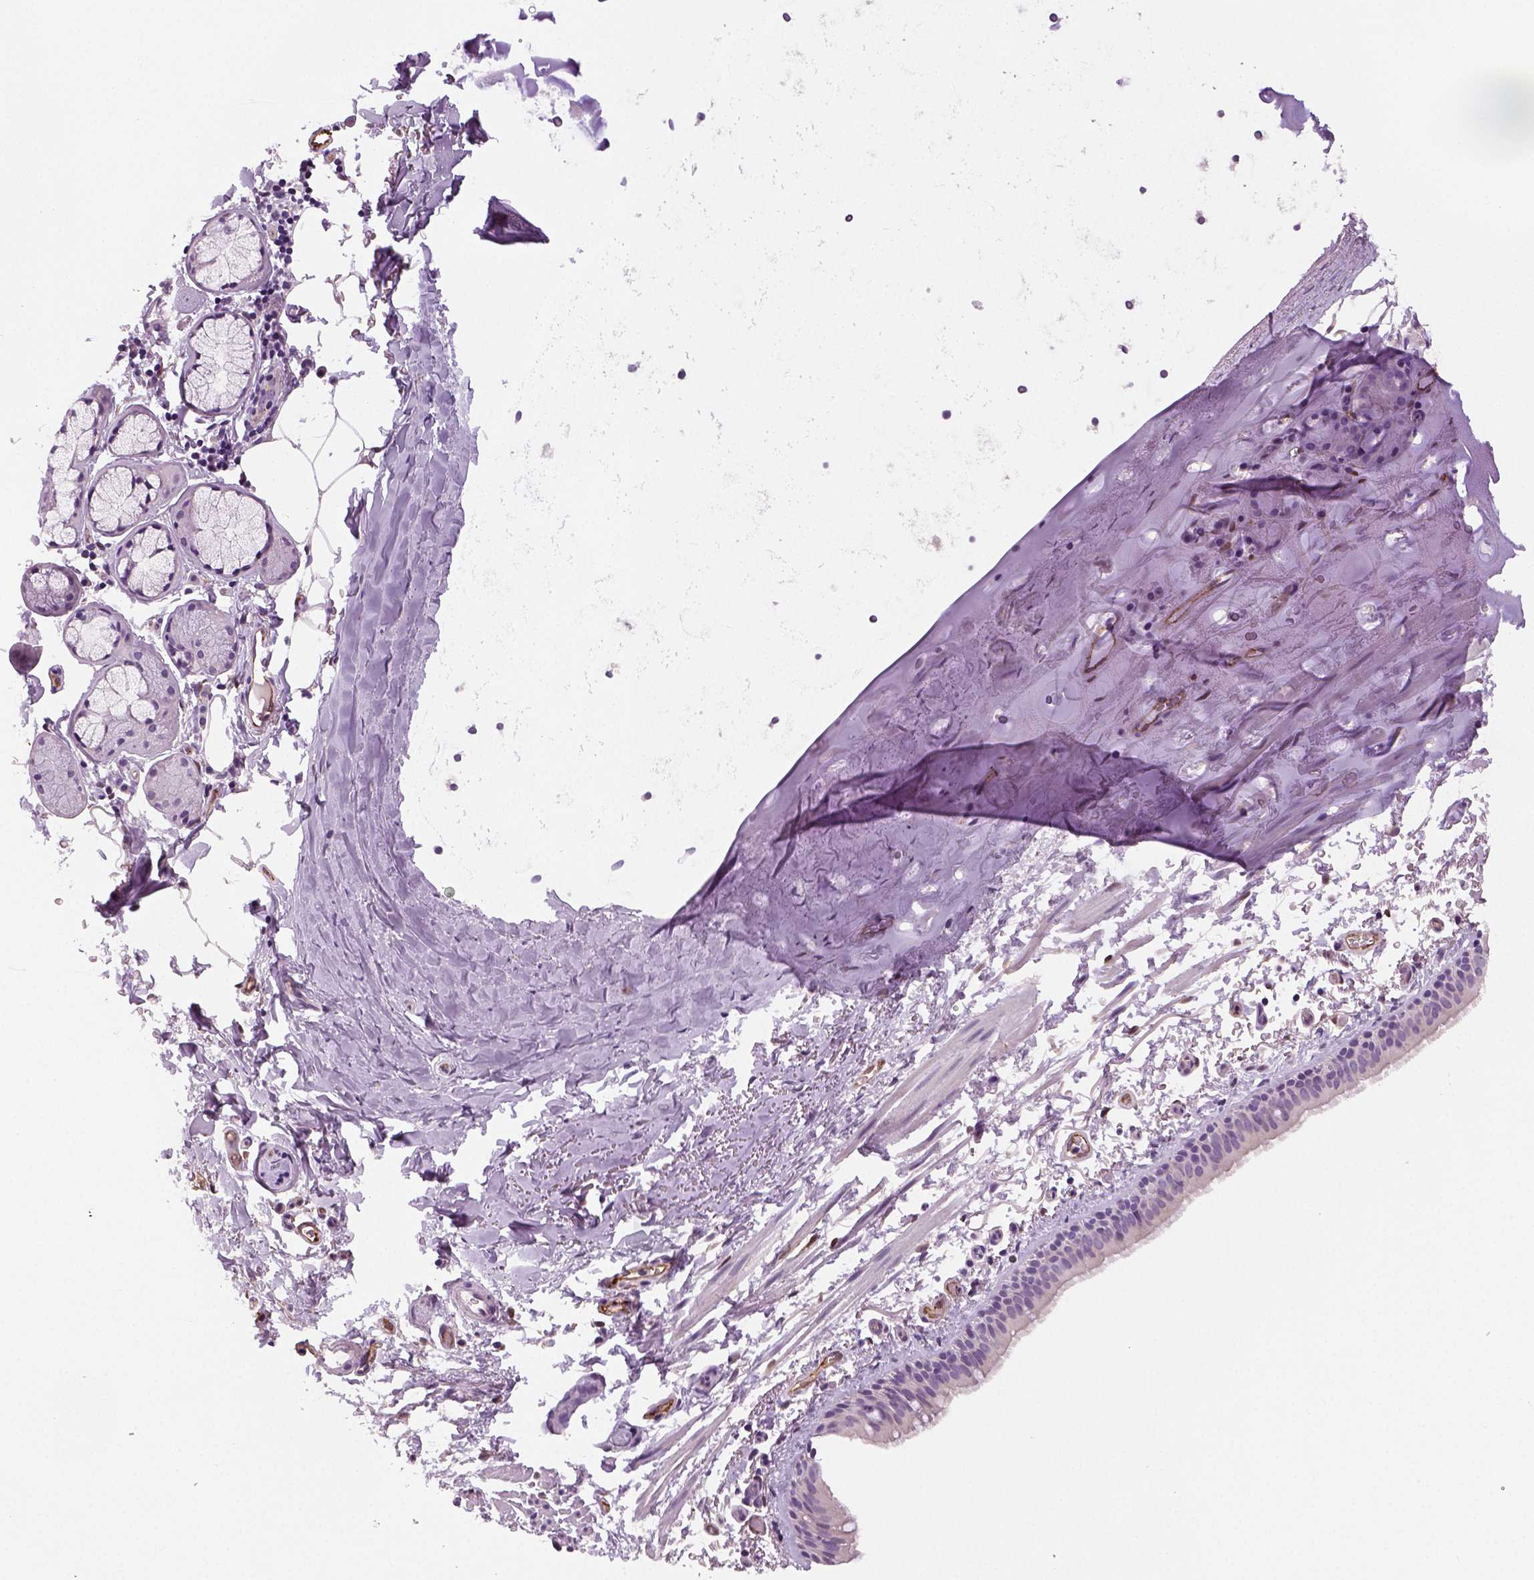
{"staining": {"intensity": "negative", "quantity": "none", "location": "none"}, "tissue": "bronchus", "cell_type": "Respiratory epithelial cells", "image_type": "normal", "snomed": [{"axis": "morphology", "description": "Normal tissue, NOS"}, {"axis": "topography", "description": "Bronchus"}], "caption": "IHC of unremarkable human bronchus exhibits no staining in respiratory epithelial cells.", "gene": "ENSG00000250349", "patient": {"sex": "female", "age": 61}}